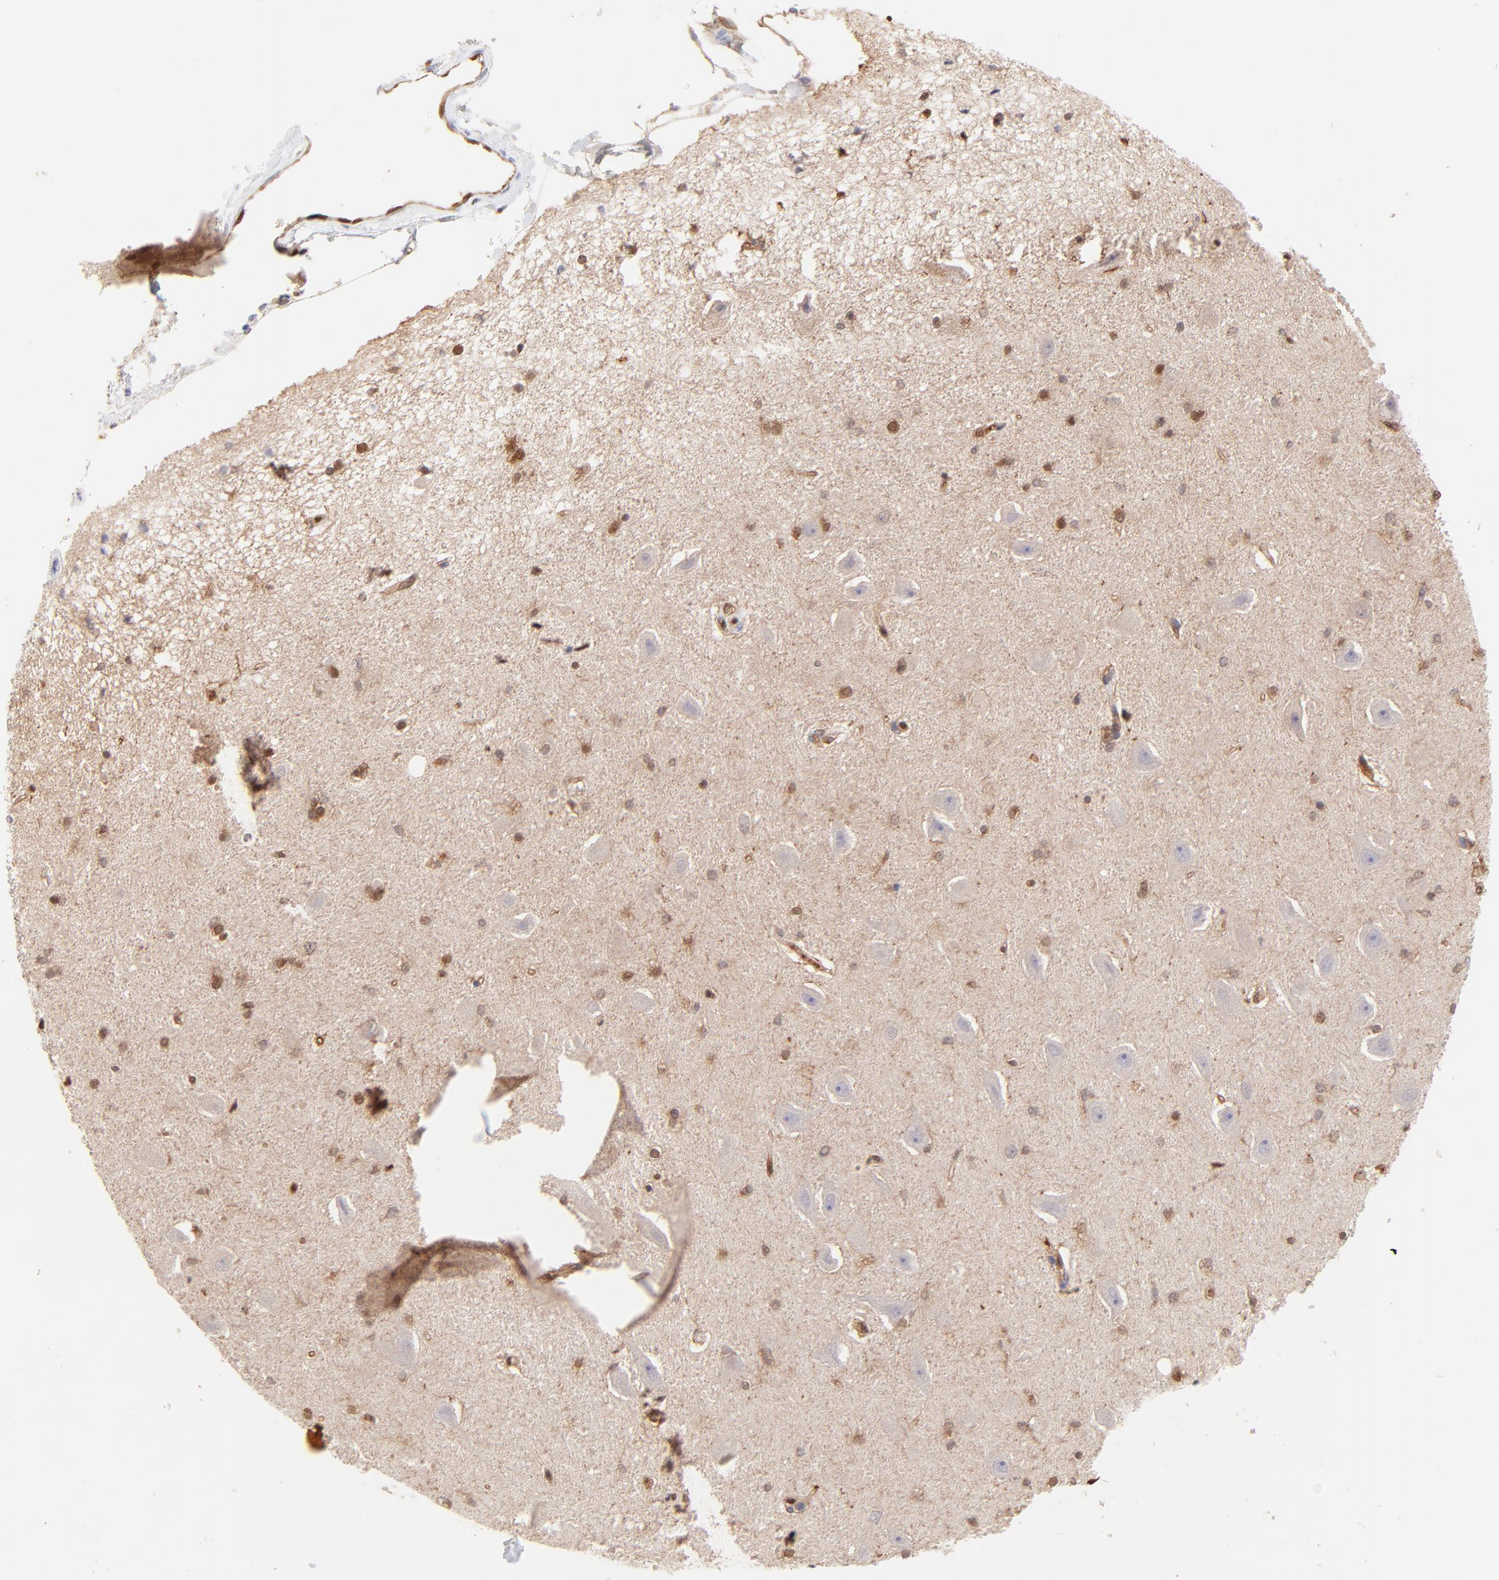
{"staining": {"intensity": "moderate", "quantity": ">75%", "location": "cytoplasmic/membranous,nuclear"}, "tissue": "hippocampus", "cell_type": "Glial cells", "image_type": "normal", "snomed": [{"axis": "morphology", "description": "Normal tissue, NOS"}, {"axis": "topography", "description": "Hippocampus"}], "caption": "The micrograph reveals a brown stain indicating the presence of a protein in the cytoplasmic/membranous,nuclear of glial cells in hippocampus.", "gene": "HYAL1", "patient": {"sex": "female", "age": 54}}